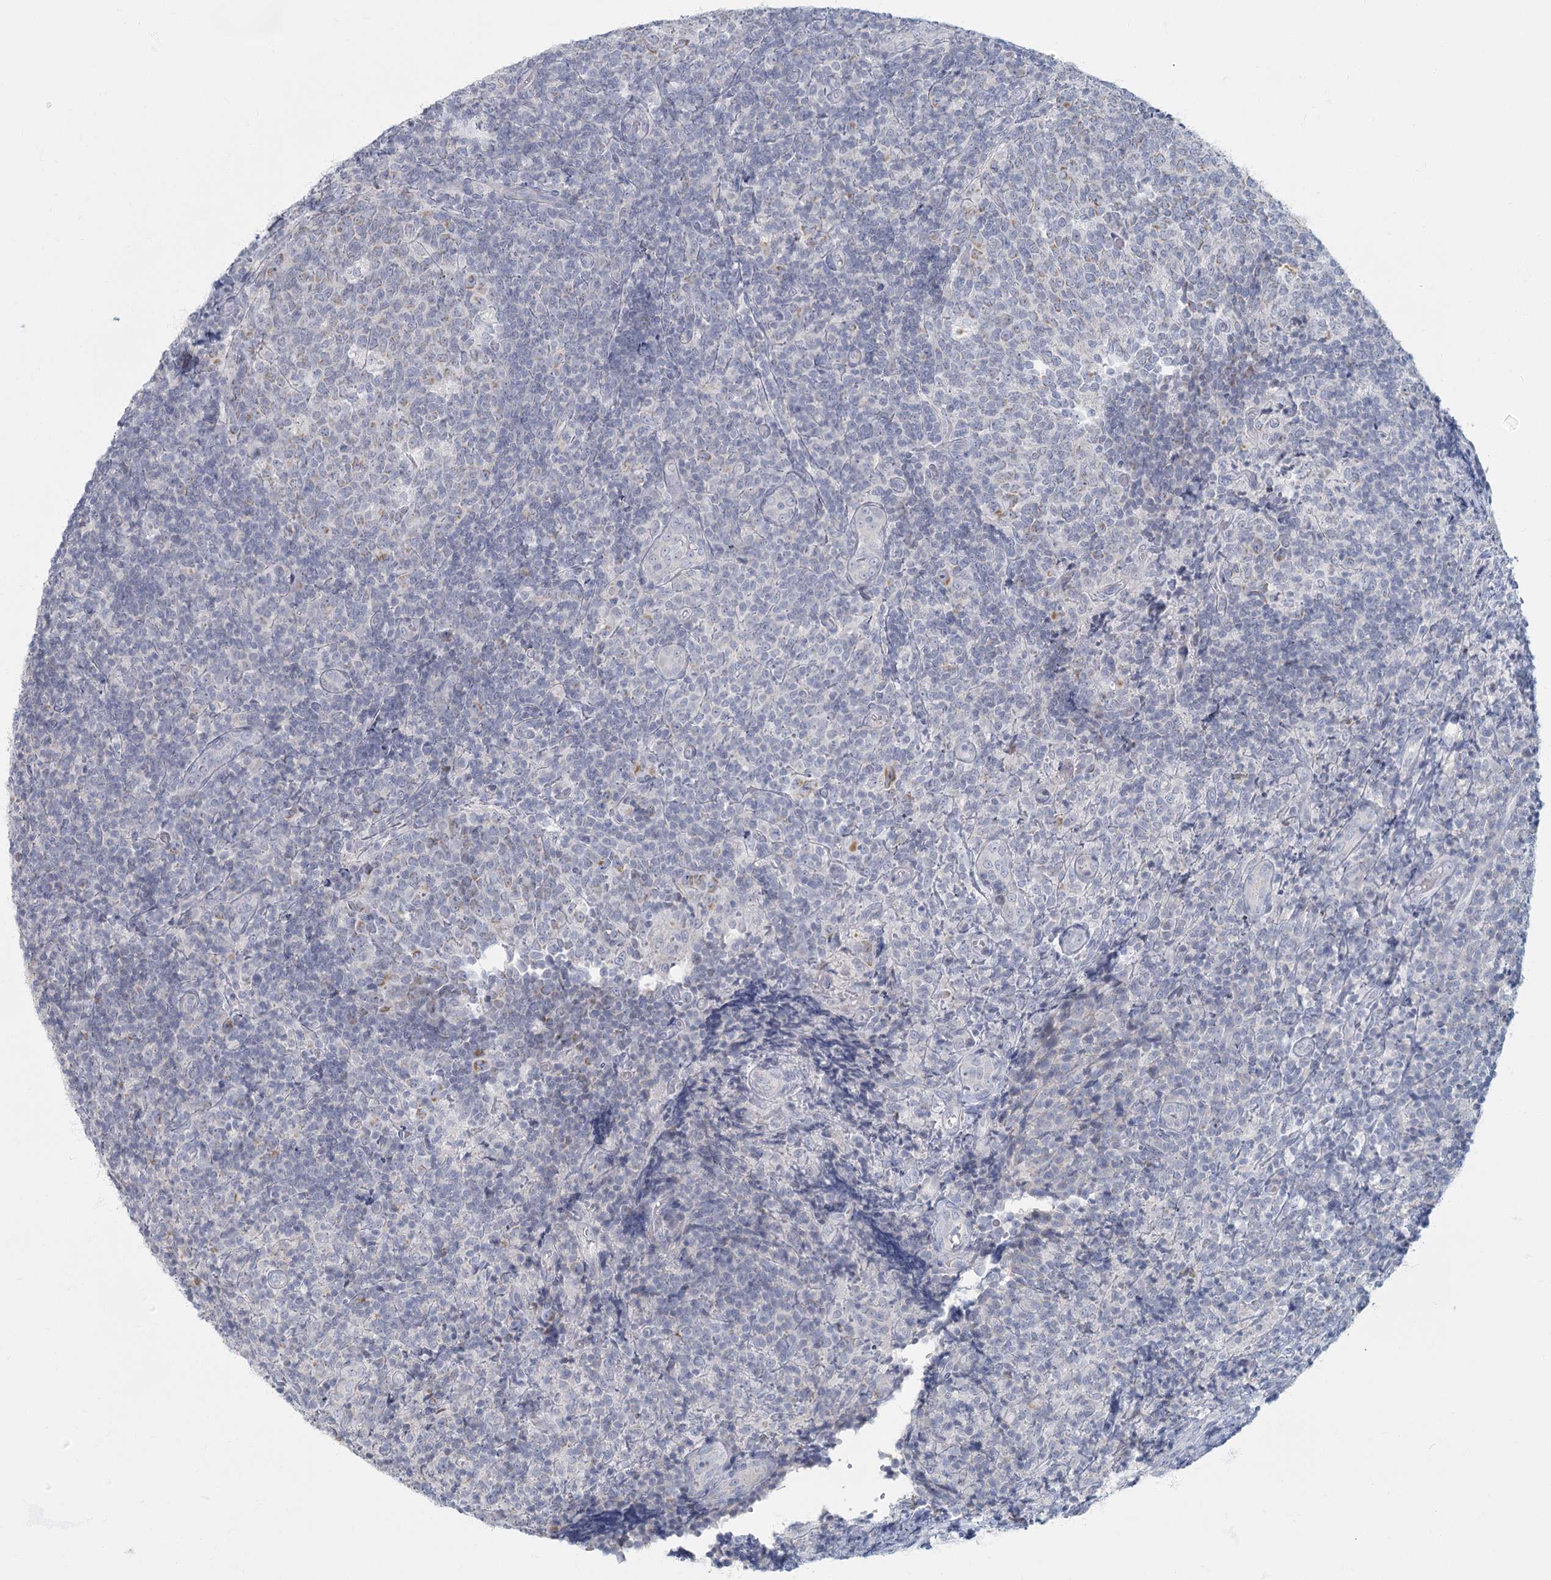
{"staining": {"intensity": "negative", "quantity": "none", "location": "none"}, "tissue": "tonsil", "cell_type": "Germinal center cells", "image_type": "normal", "snomed": [{"axis": "morphology", "description": "Normal tissue, NOS"}, {"axis": "topography", "description": "Tonsil"}], "caption": "This is a photomicrograph of IHC staining of normal tonsil, which shows no staining in germinal center cells. (DAB immunohistochemistry visualized using brightfield microscopy, high magnification).", "gene": "FAM110C", "patient": {"sex": "female", "age": 19}}